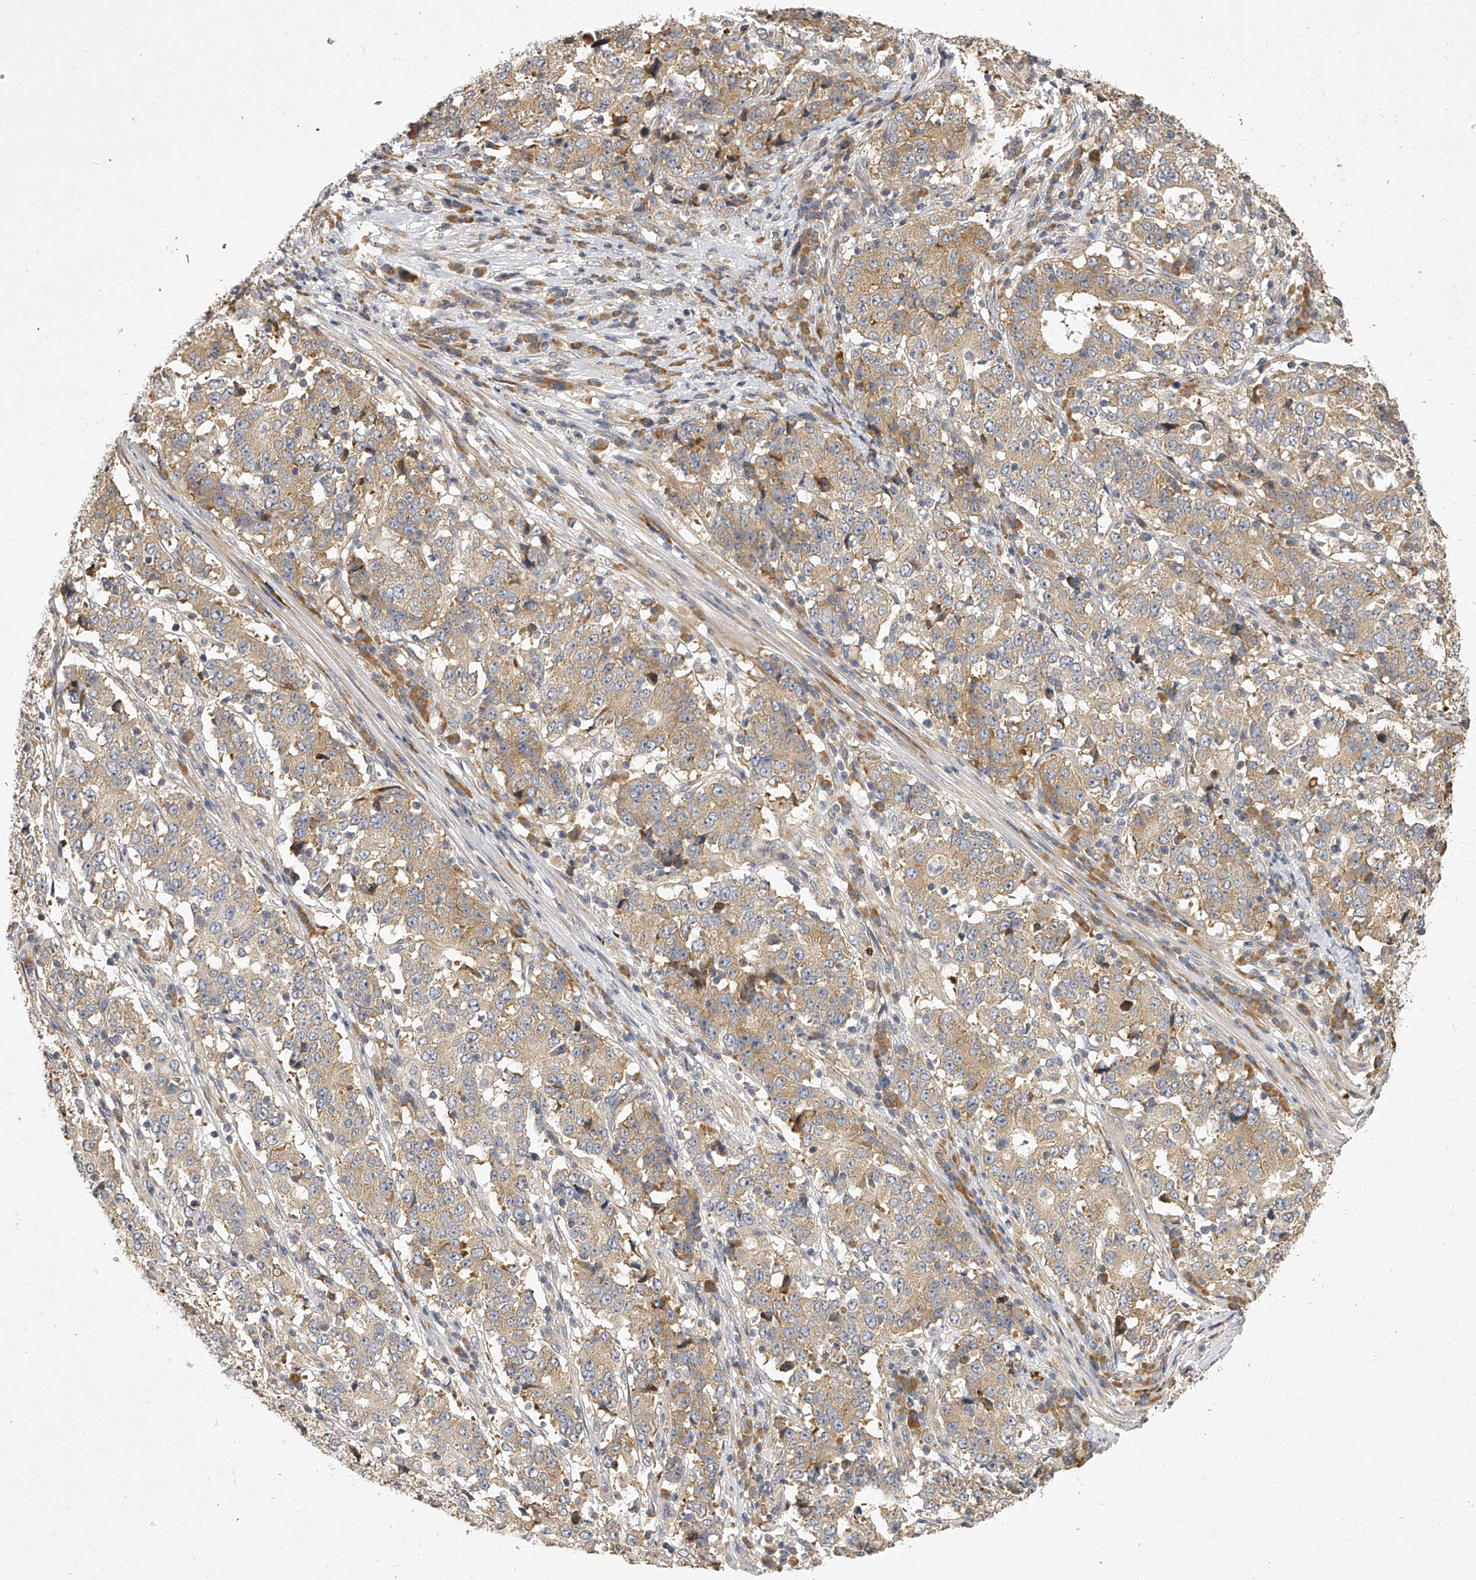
{"staining": {"intensity": "moderate", "quantity": ">75%", "location": "cytoplasmic/membranous"}, "tissue": "stomach cancer", "cell_type": "Tumor cells", "image_type": "cancer", "snomed": [{"axis": "morphology", "description": "Adenocarcinoma, NOS"}, {"axis": "topography", "description": "Stomach"}], "caption": "Immunohistochemistry (DAB) staining of human adenocarcinoma (stomach) reveals moderate cytoplasmic/membranous protein staining in approximately >75% of tumor cells.", "gene": "DOCK9", "patient": {"sex": "male", "age": 59}}